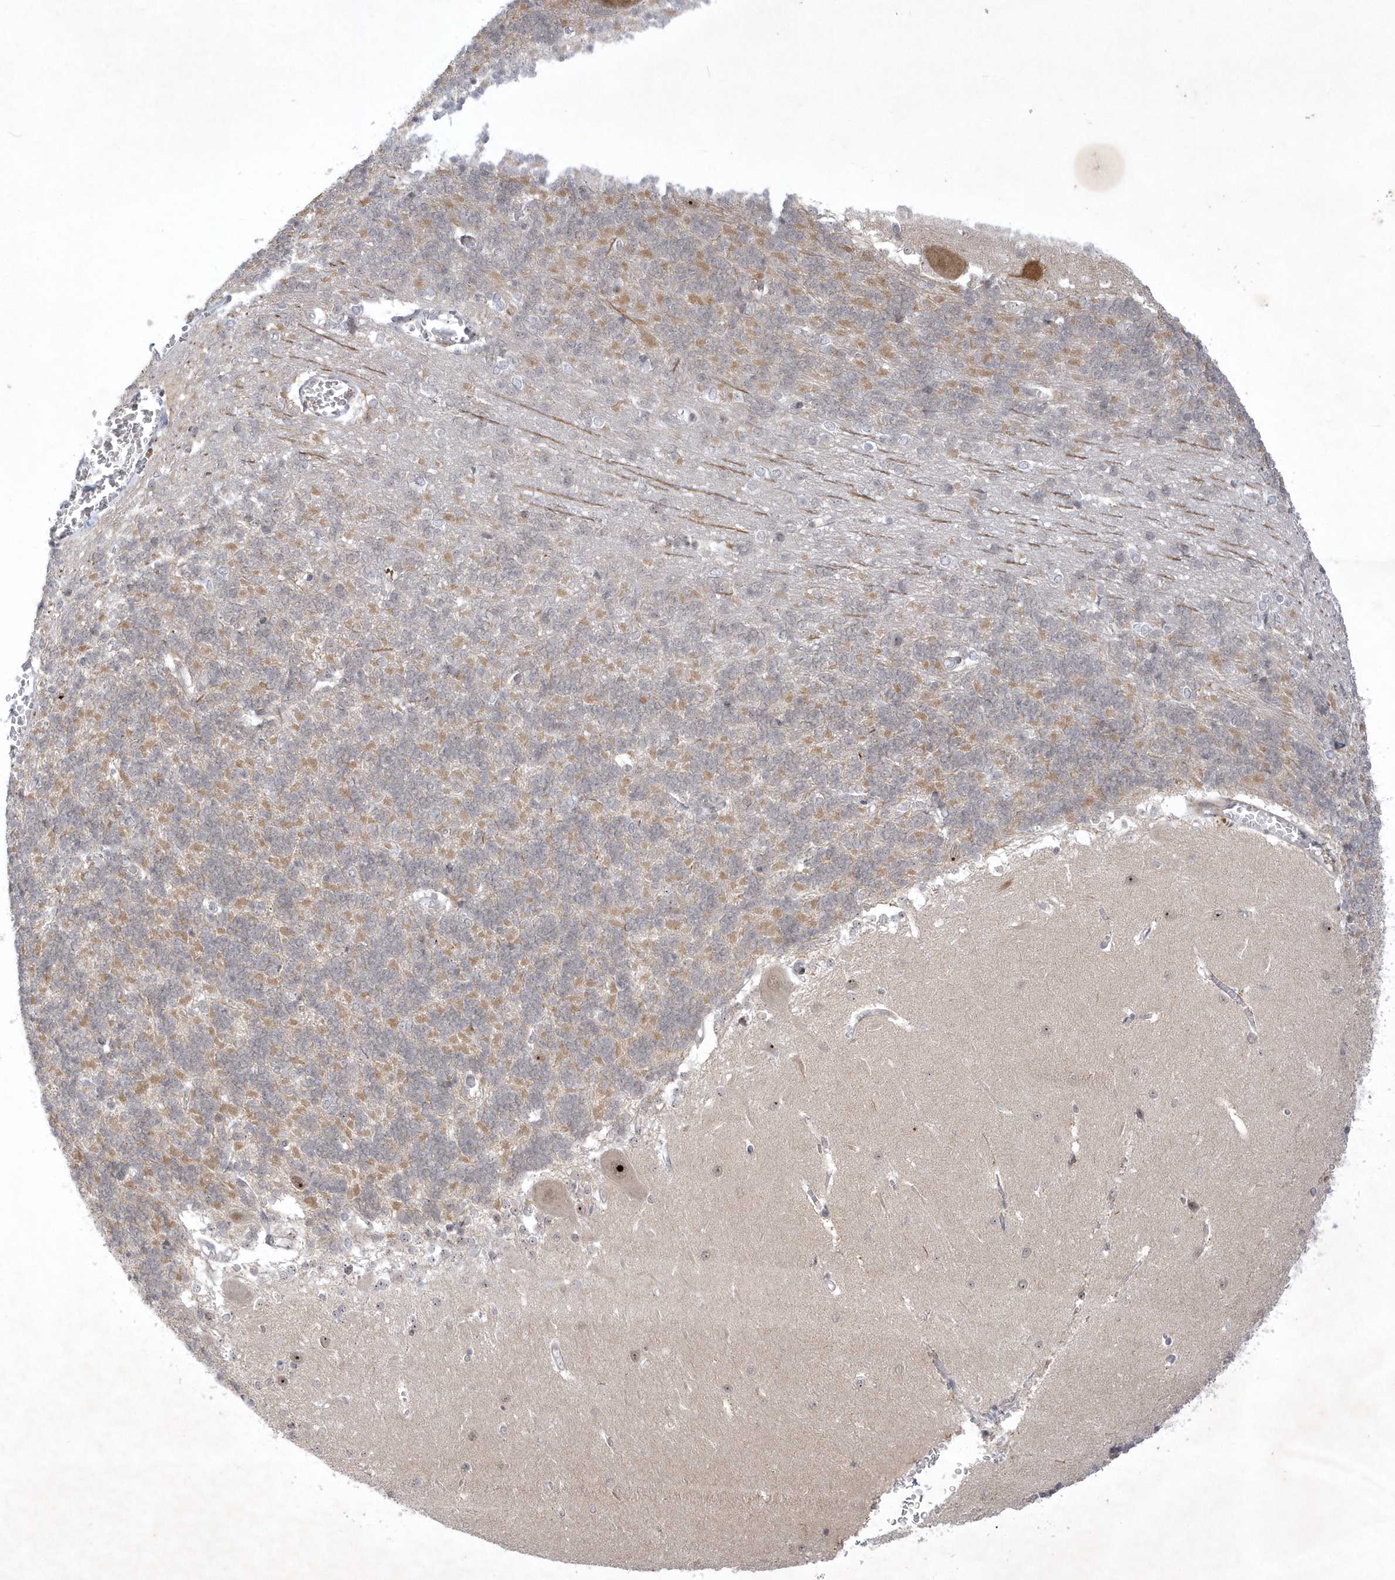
{"staining": {"intensity": "weak", "quantity": "25%-75%", "location": "cytoplasmic/membranous"}, "tissue": "cerebellum", "cell_type": "Cells in granular layer", "image_type": "normal", "snomed": [{"axis": "morphology", "description": "Normal tissue, NOS"}, {"axis": "topography", "description": "Cerebellum"}], "caption": "Immunohistochemistry photomicrograph of unremarkable cerebellum: cerebellum stained using immunohistochemistry (IHC) exhibits low levels of weak protein expression localized specifically in the cytoplasmic/membranous of cells in granular layer, appearing as a cytoplasmic/membranous brown color.", "gene": "NPM3", "patient": {"sex": "male", "age": 37}}